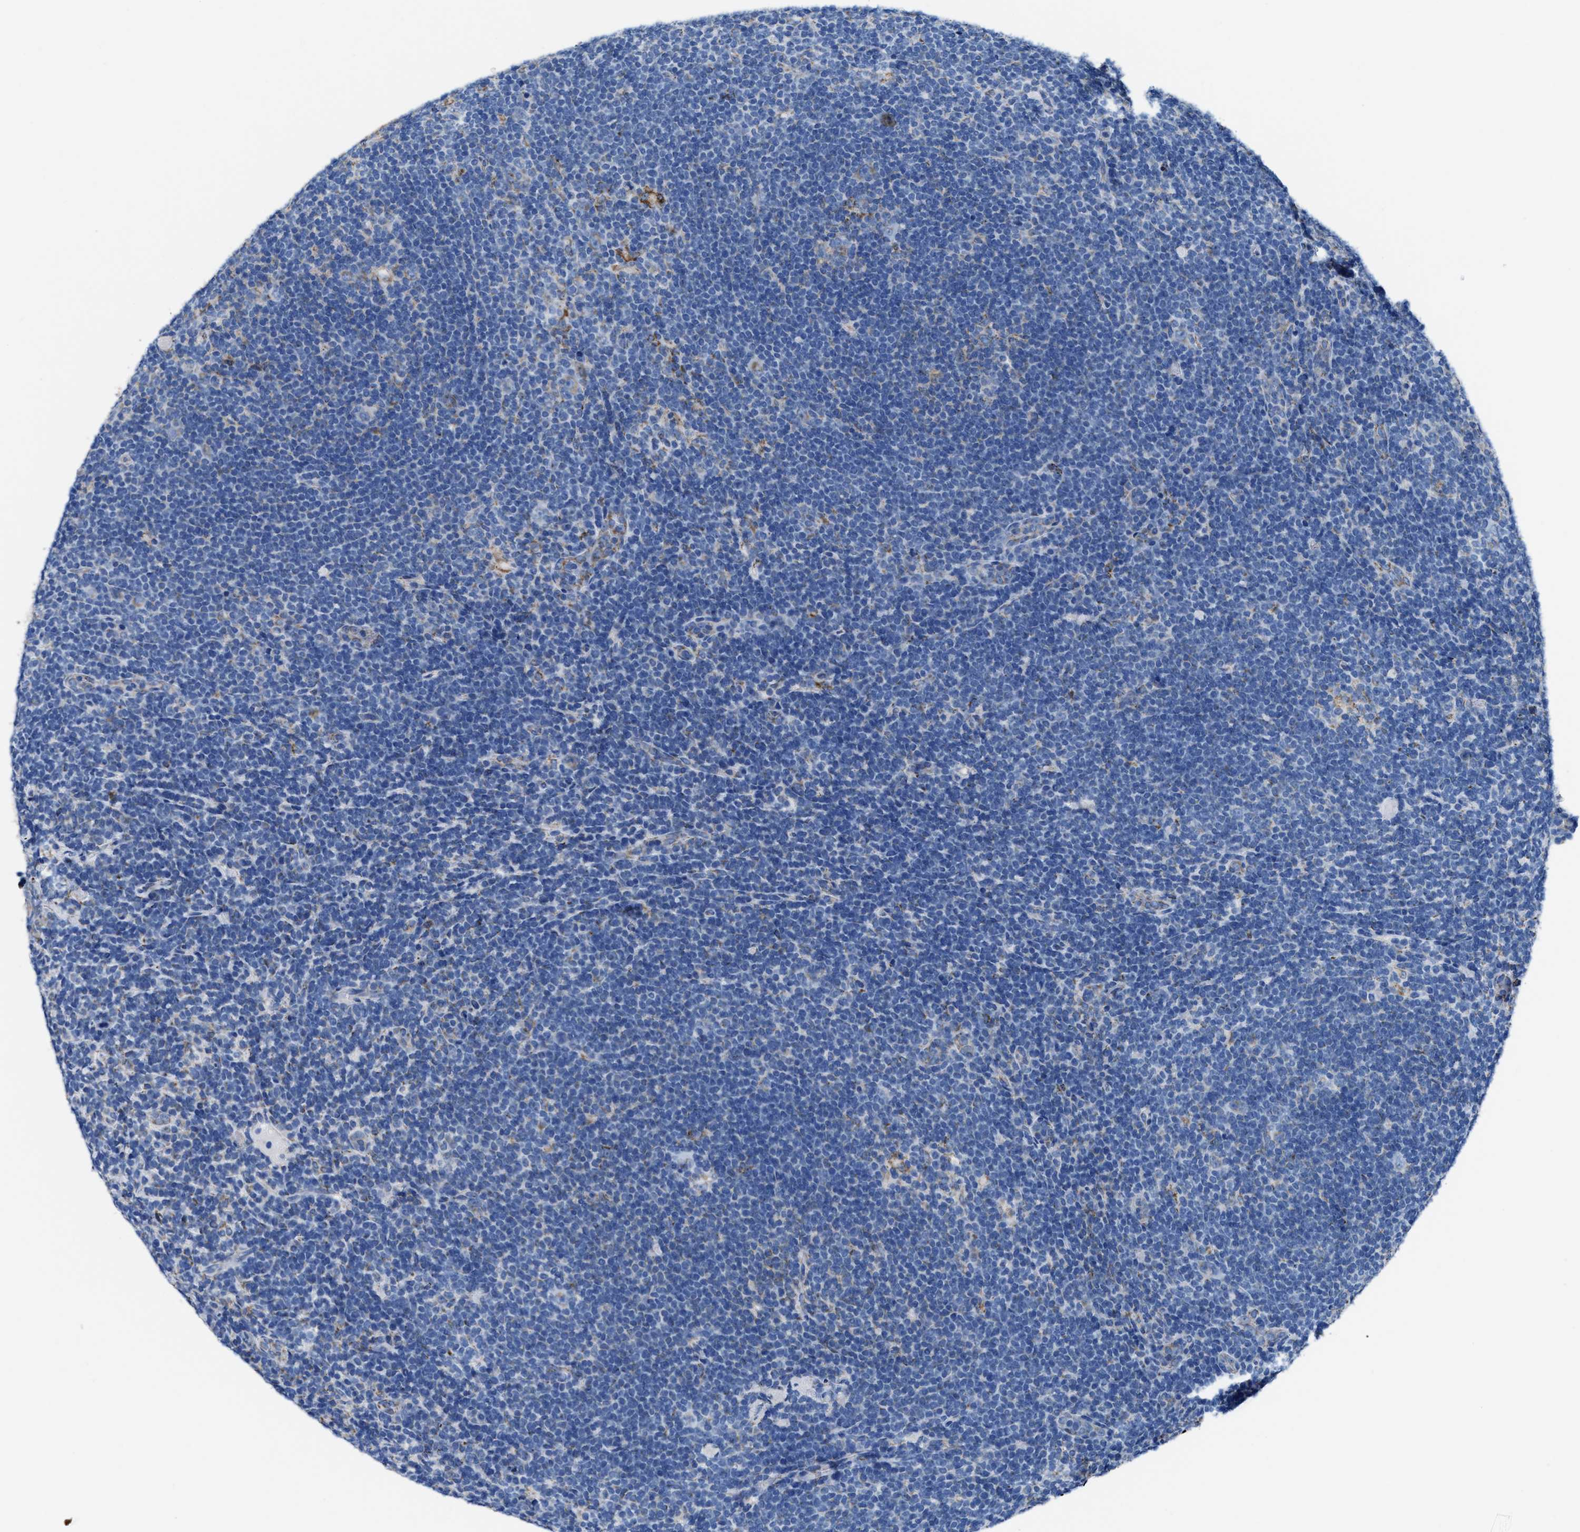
{"staining": {"intensity": "moderate", "quantity": "25%-75%", "location": "cytoplasmic/membranous"}, "tissue": "lymphoma", "cell_type": "Tumor cells", "image_type": "cancer", "snomed": [{"axis": "morphology", "description": "Hodgkin's disease, NOS"}, {"axis": "topography", "description": "Lymph node"}], "caption": "IHC of human Hodgkin's disease demonstrates medium levels of moderate cytoplasmic/membranous positivity in approximately 25%-75% of tumor cells. Nuclei are stained in blue.", "gene": "ALDH1B1", "patient": {"sex": "female", "age": 57}}